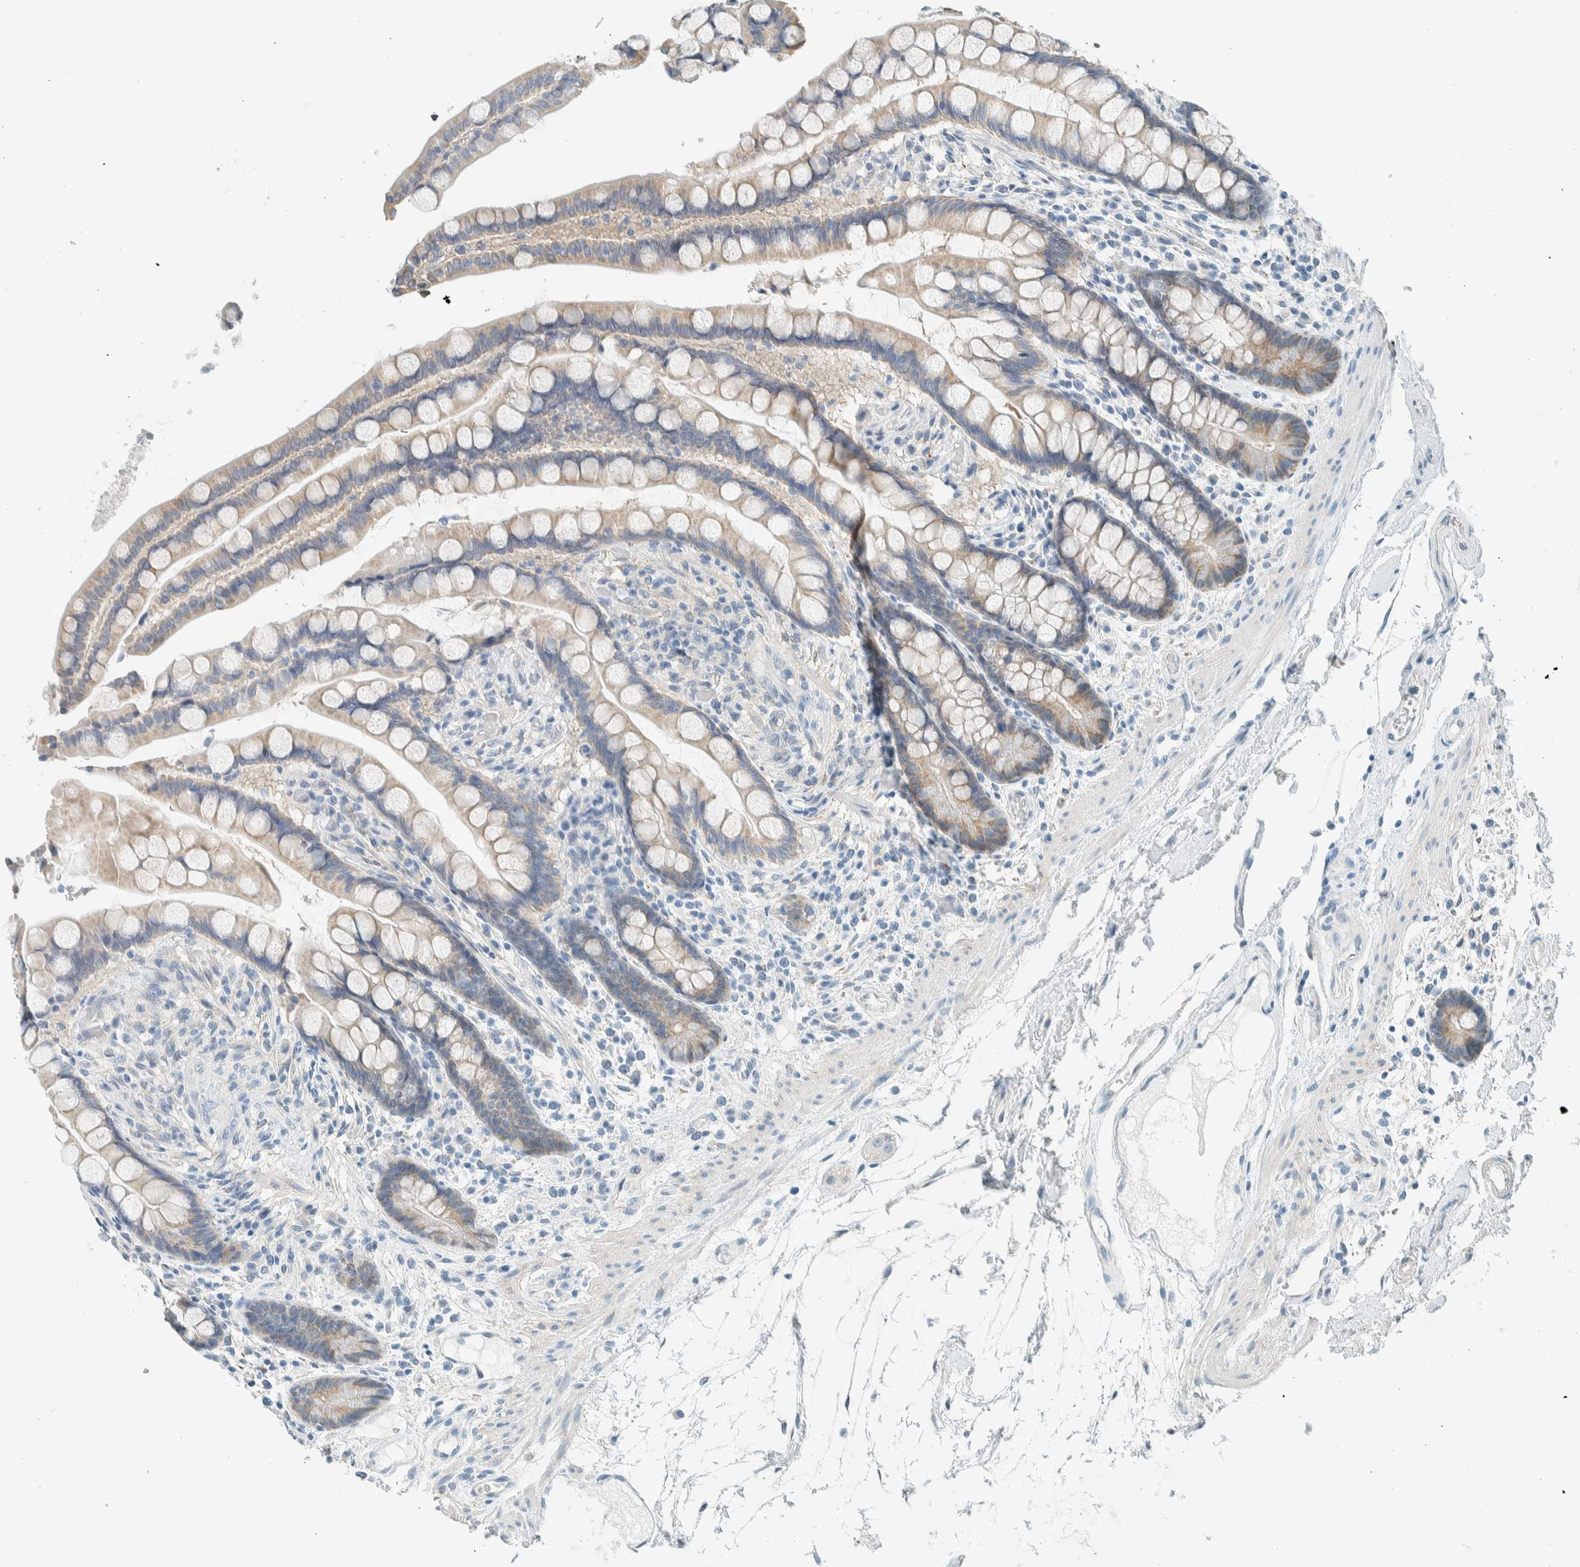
{"staining": {"intensity": "negative", "quantity": "none", "location": "none"}, "tissue": "colon", "cell_type": "Endothelial cells", "image_type": "normal", "snomed": [{"axis": "morphology", "description": "Normal tissue, NOS"}, {"axis": "topography", "description": "Colon"}], "caption": "Immunohistochemistry (IHC) histopathology image of unremarkable human colon stained for a protein (brown), which displays no staining in endothelial cells.", "gene": "ALDH7A1", "patient": {"sex": "male", "age": 73}}